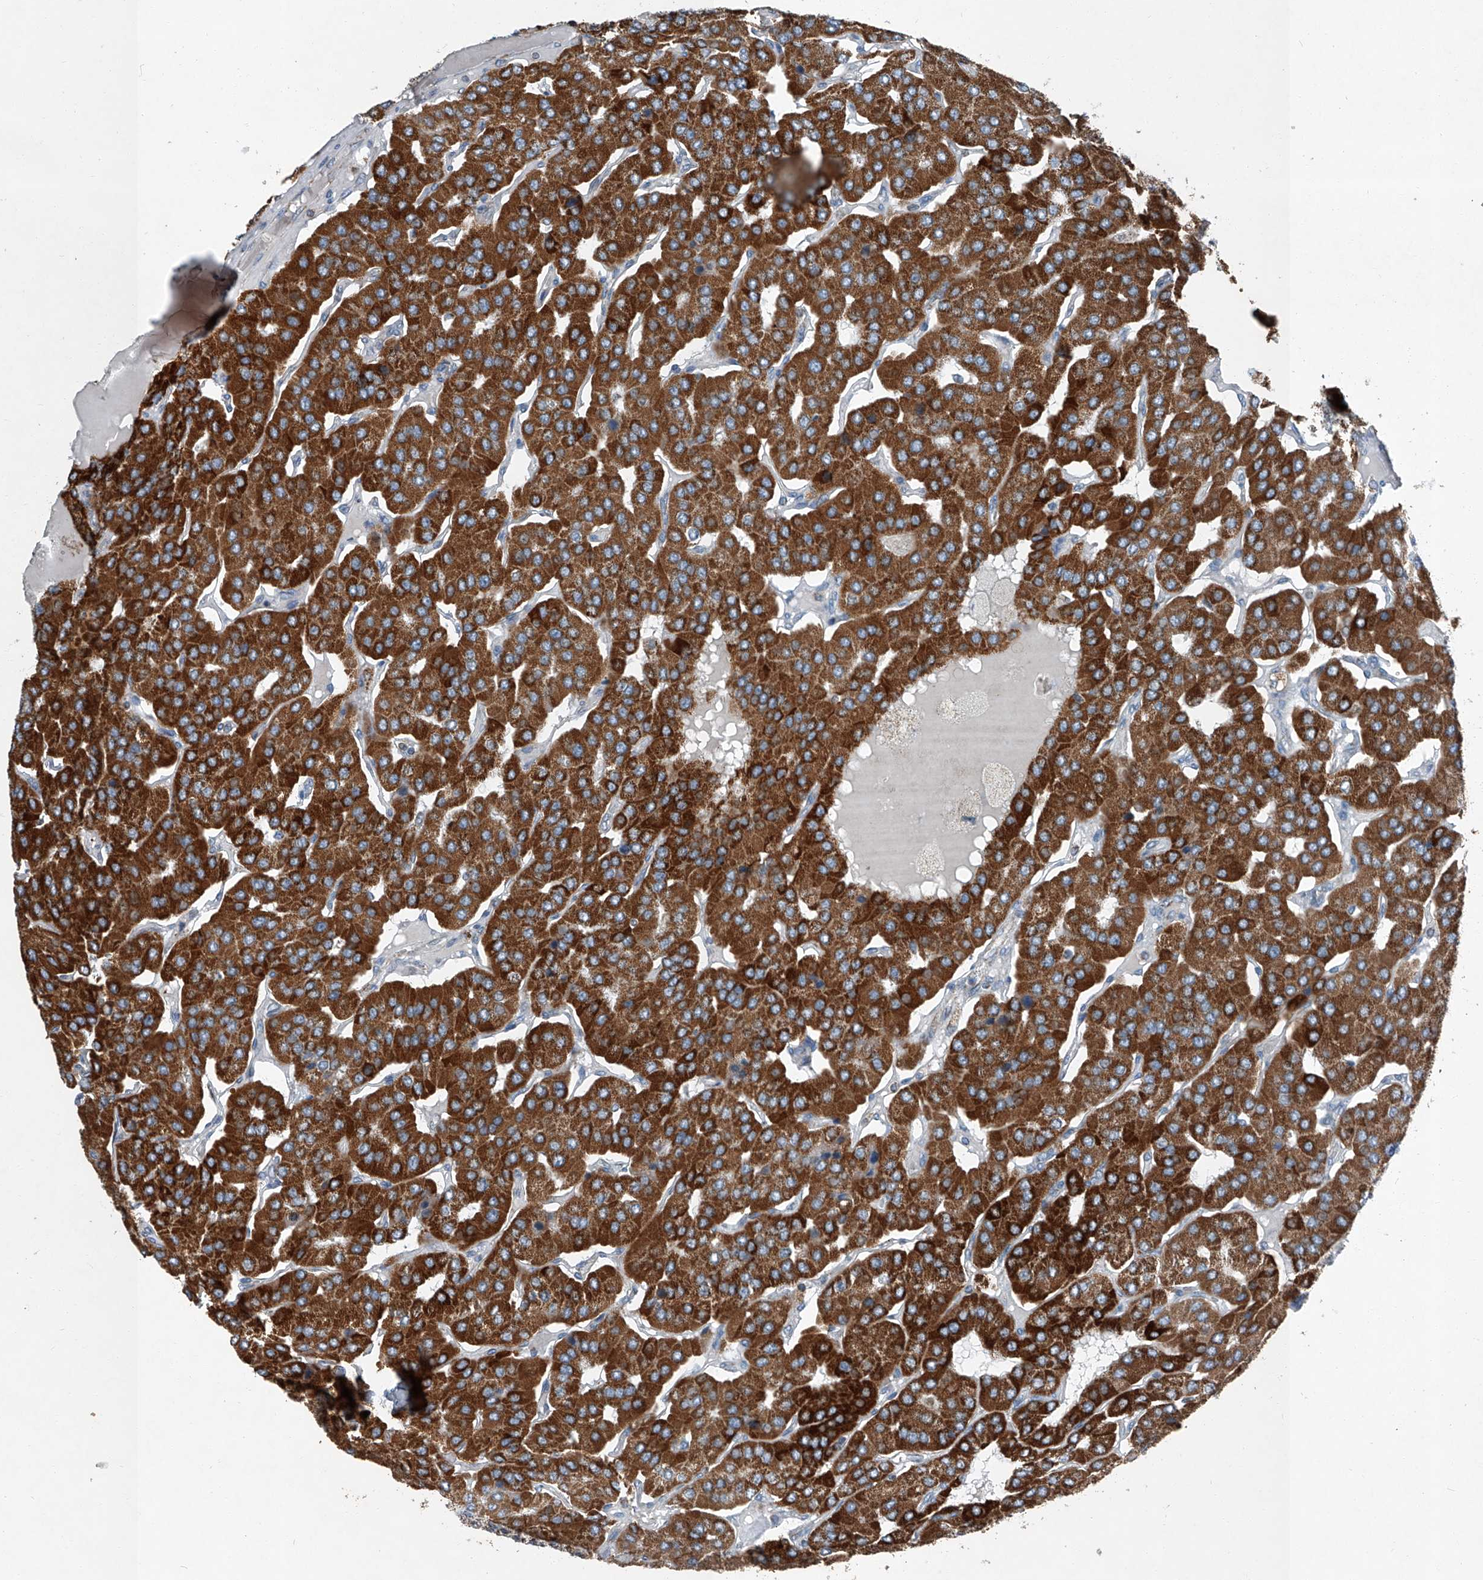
{"staining": {"intensity": "strong", "quantity": ">75%", "location": "cytoplasmic/membranous"}, "tissue": "parathyroid gland", "cell_type": "Glandular cells", "image_type": "normal", "snomed": [{"axis": "morphology", "description": "Normal tissue, NOS"}, {"axis": "morphology", "description": "Adenoma, NOS"}, {"axis": "topography", "description": "Parathyroid gland"}], "caption": "The photomicrograph shows staining of normal parathyroid gland, revealing strong cytoplasmic/membranous protein positivity (brown color) within glandular cells.", "gene": "CHRNA7", "patient": {"sex": "female", "age": 86}}